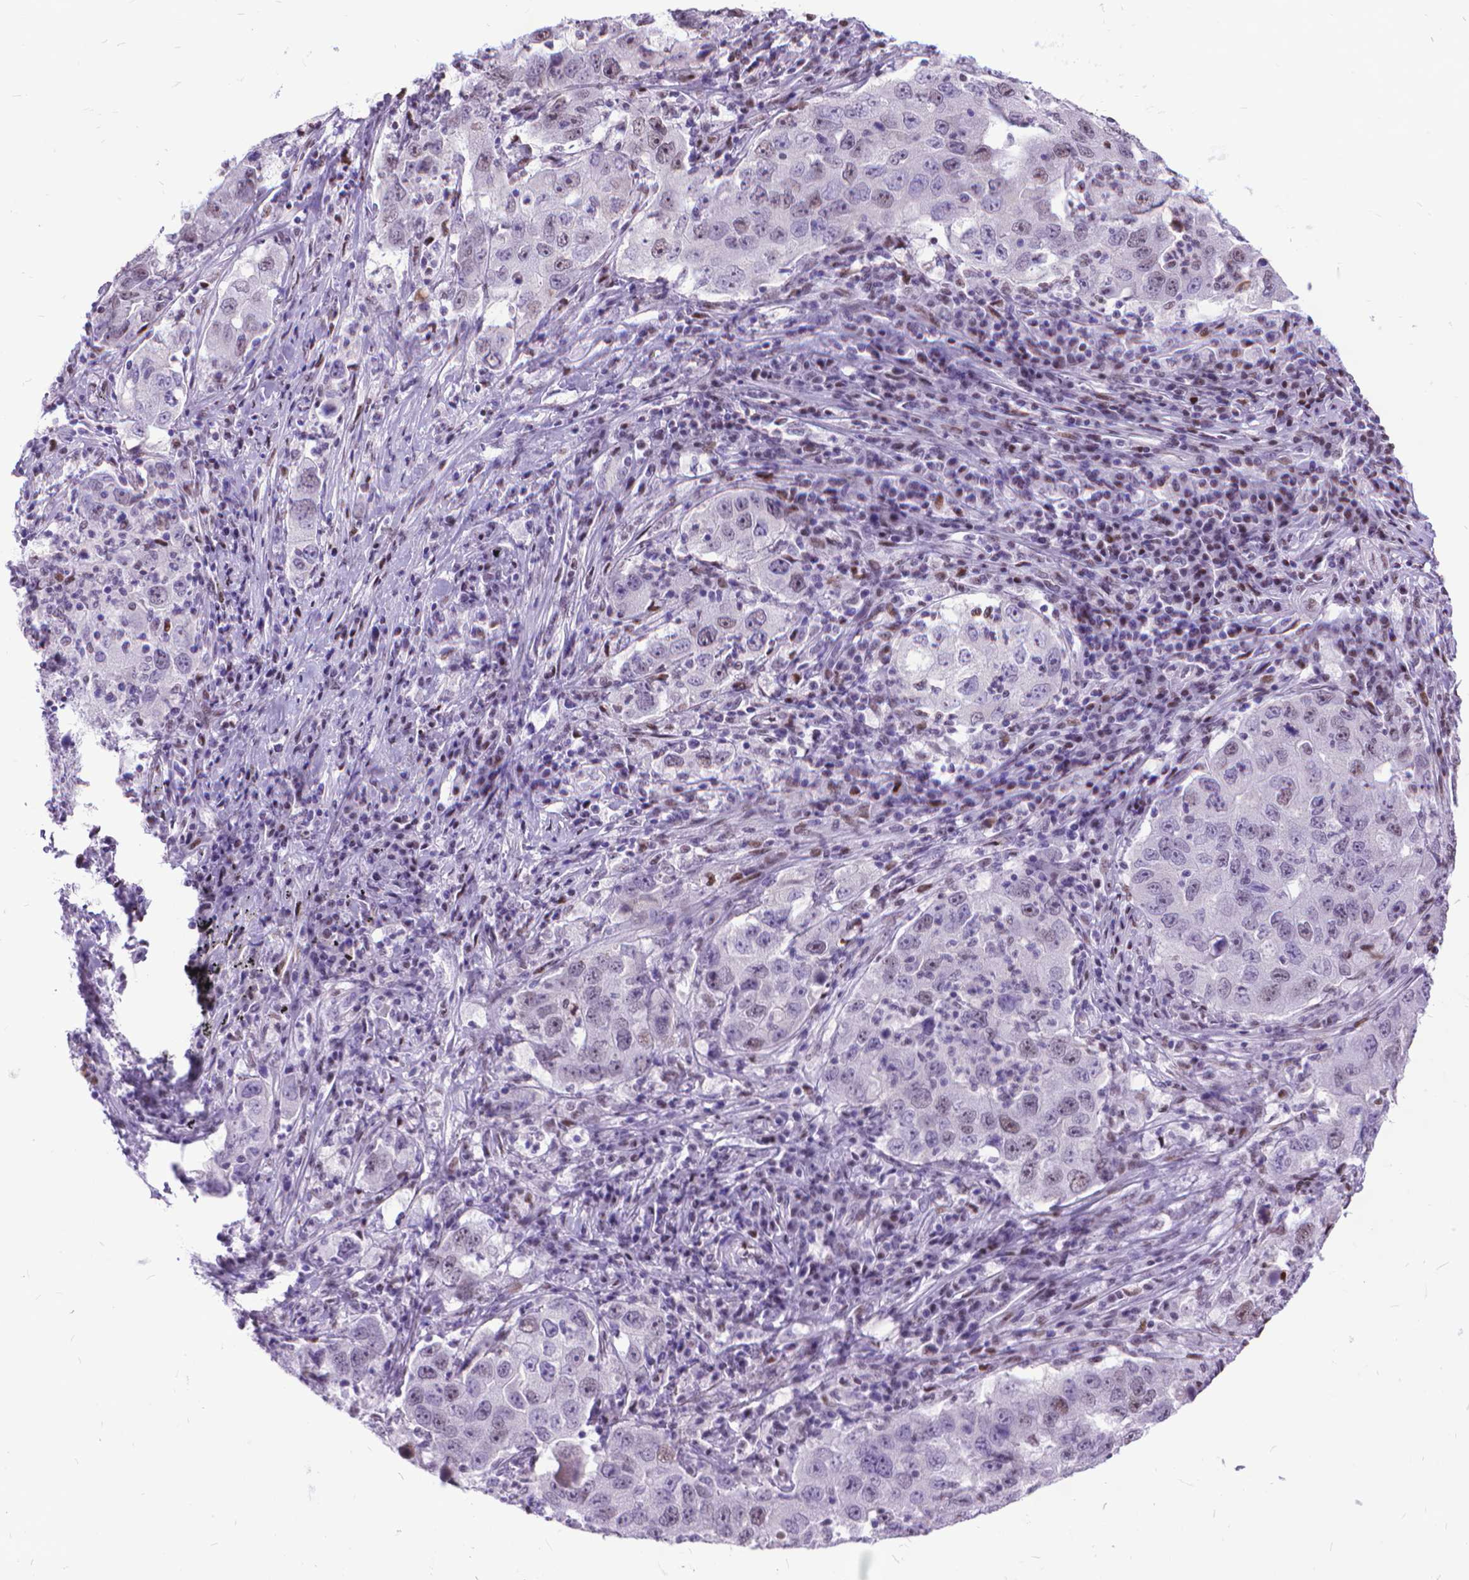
{"staining": {"intensity": "weak", "quantity": "<25%", "location": "nuclear"}, "tissue": "lung cancer", "cell_type": "Tumor cells", "image_type": "cancer", "snomed": [{"axis": "morphology", "description": "Adenocarcinoma, NOS"}, {"axis": "topography", "description": "Lung"}], "caption": "Human lung cancer (adenocarcinoma) stained for a protein using immunohistochemistry (IHC) reveals no expression in tumor cells.", "gene": "POLE4", "patient": {"sex": "male", "age": 73}}